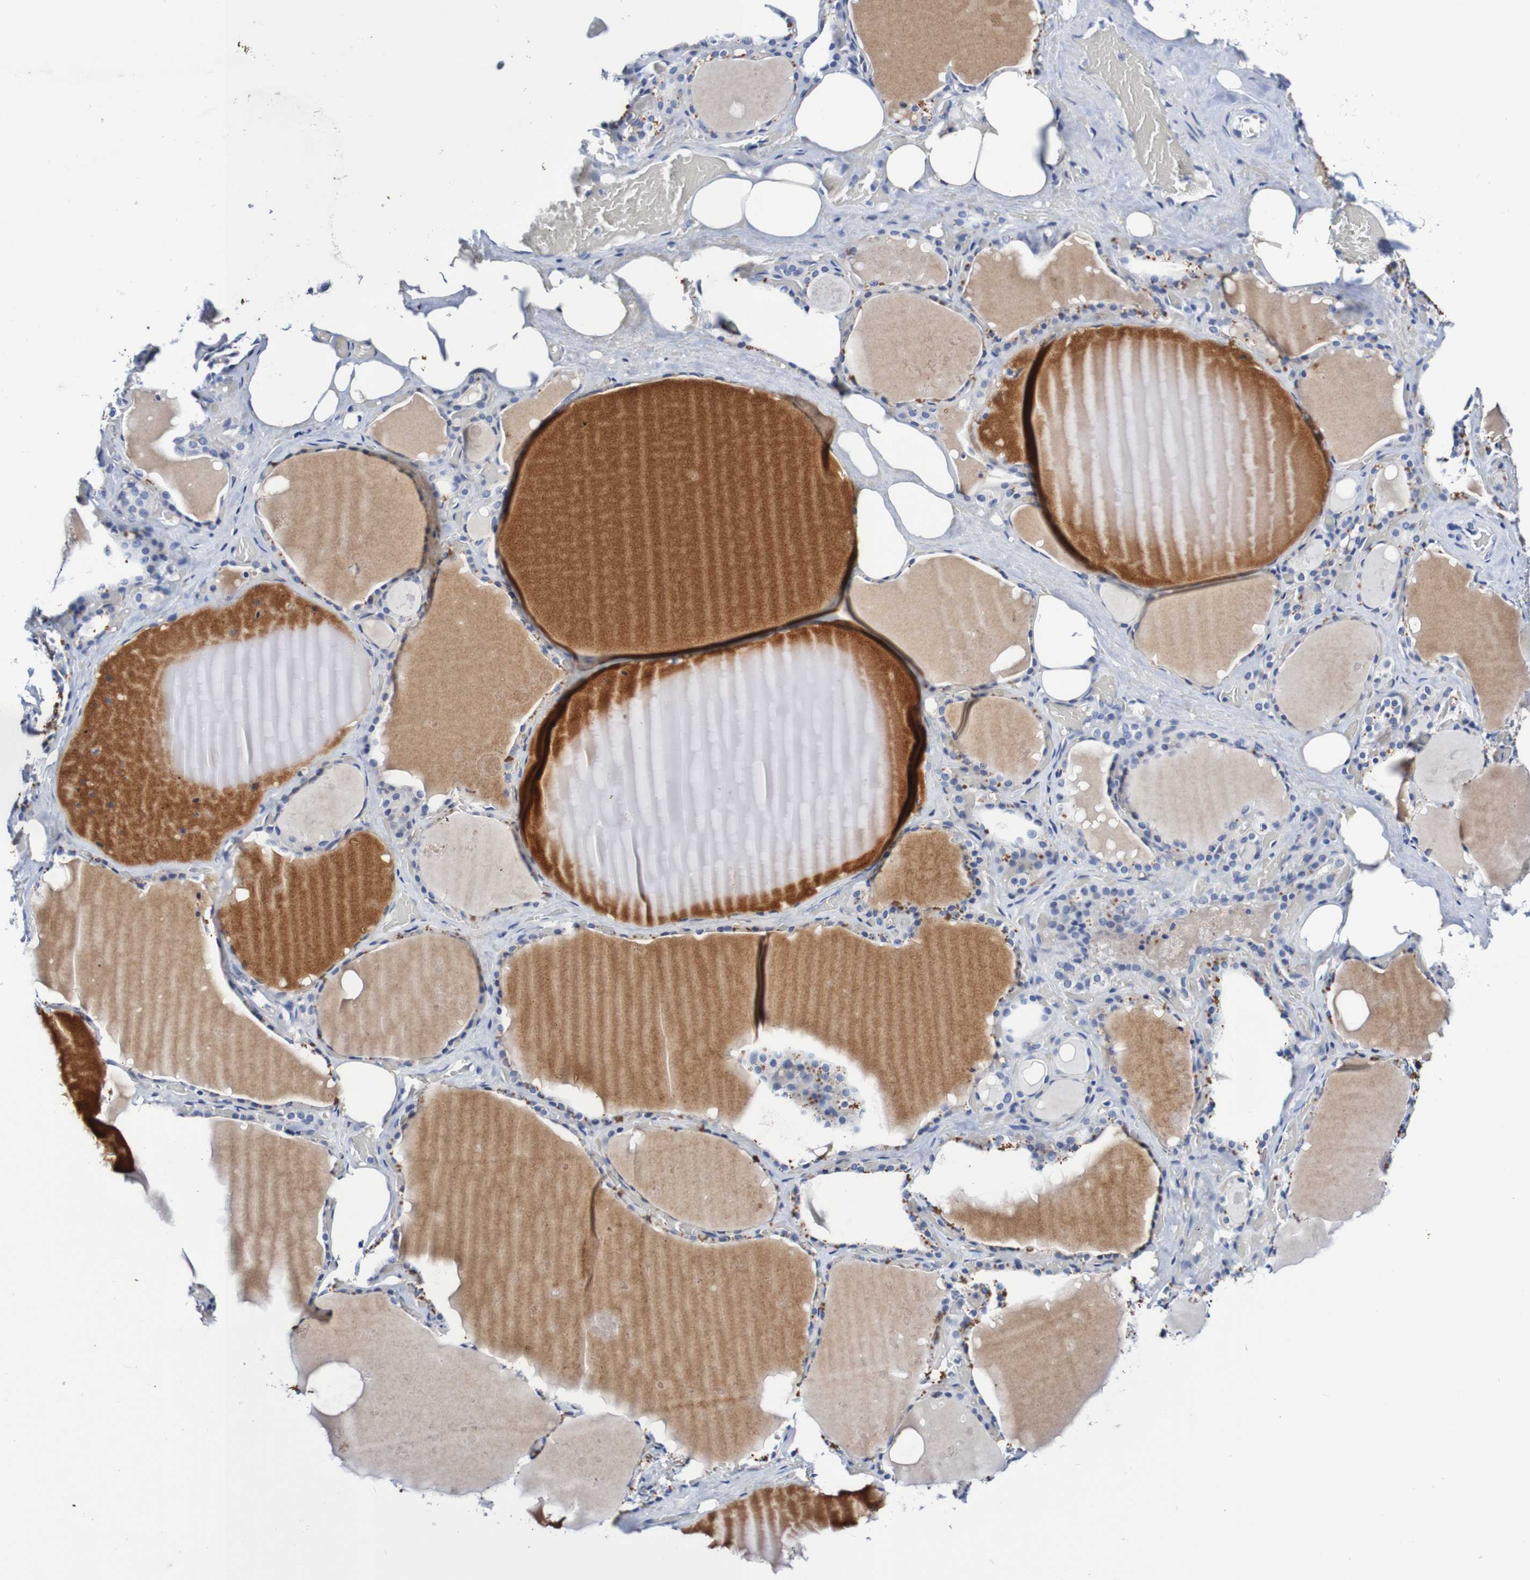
{"staining": {"intensity": "negative", "quantity": "none", "location": "none"}, "tissue": "thyroid gland", "cell_type": "Glandular cells", "image_type": "normal", "snomed": [{"axis": "morphology", "description": "Normal tissue, NOS"}, {"axis": "topography", "description": "Thyroid gland"}], "caption": "Histopathology image shows no significant protein expression in glandular cells of unremarkable thyroid gland. Brightfield microscopy of immunohistochemistry stained with DAB (3,3'-diaminobenzidine) (brown) and hematoxylin (blue), captured at high magnification.", "gene": "SEZ6", "patient": {"sex": "male", "age": 61}}